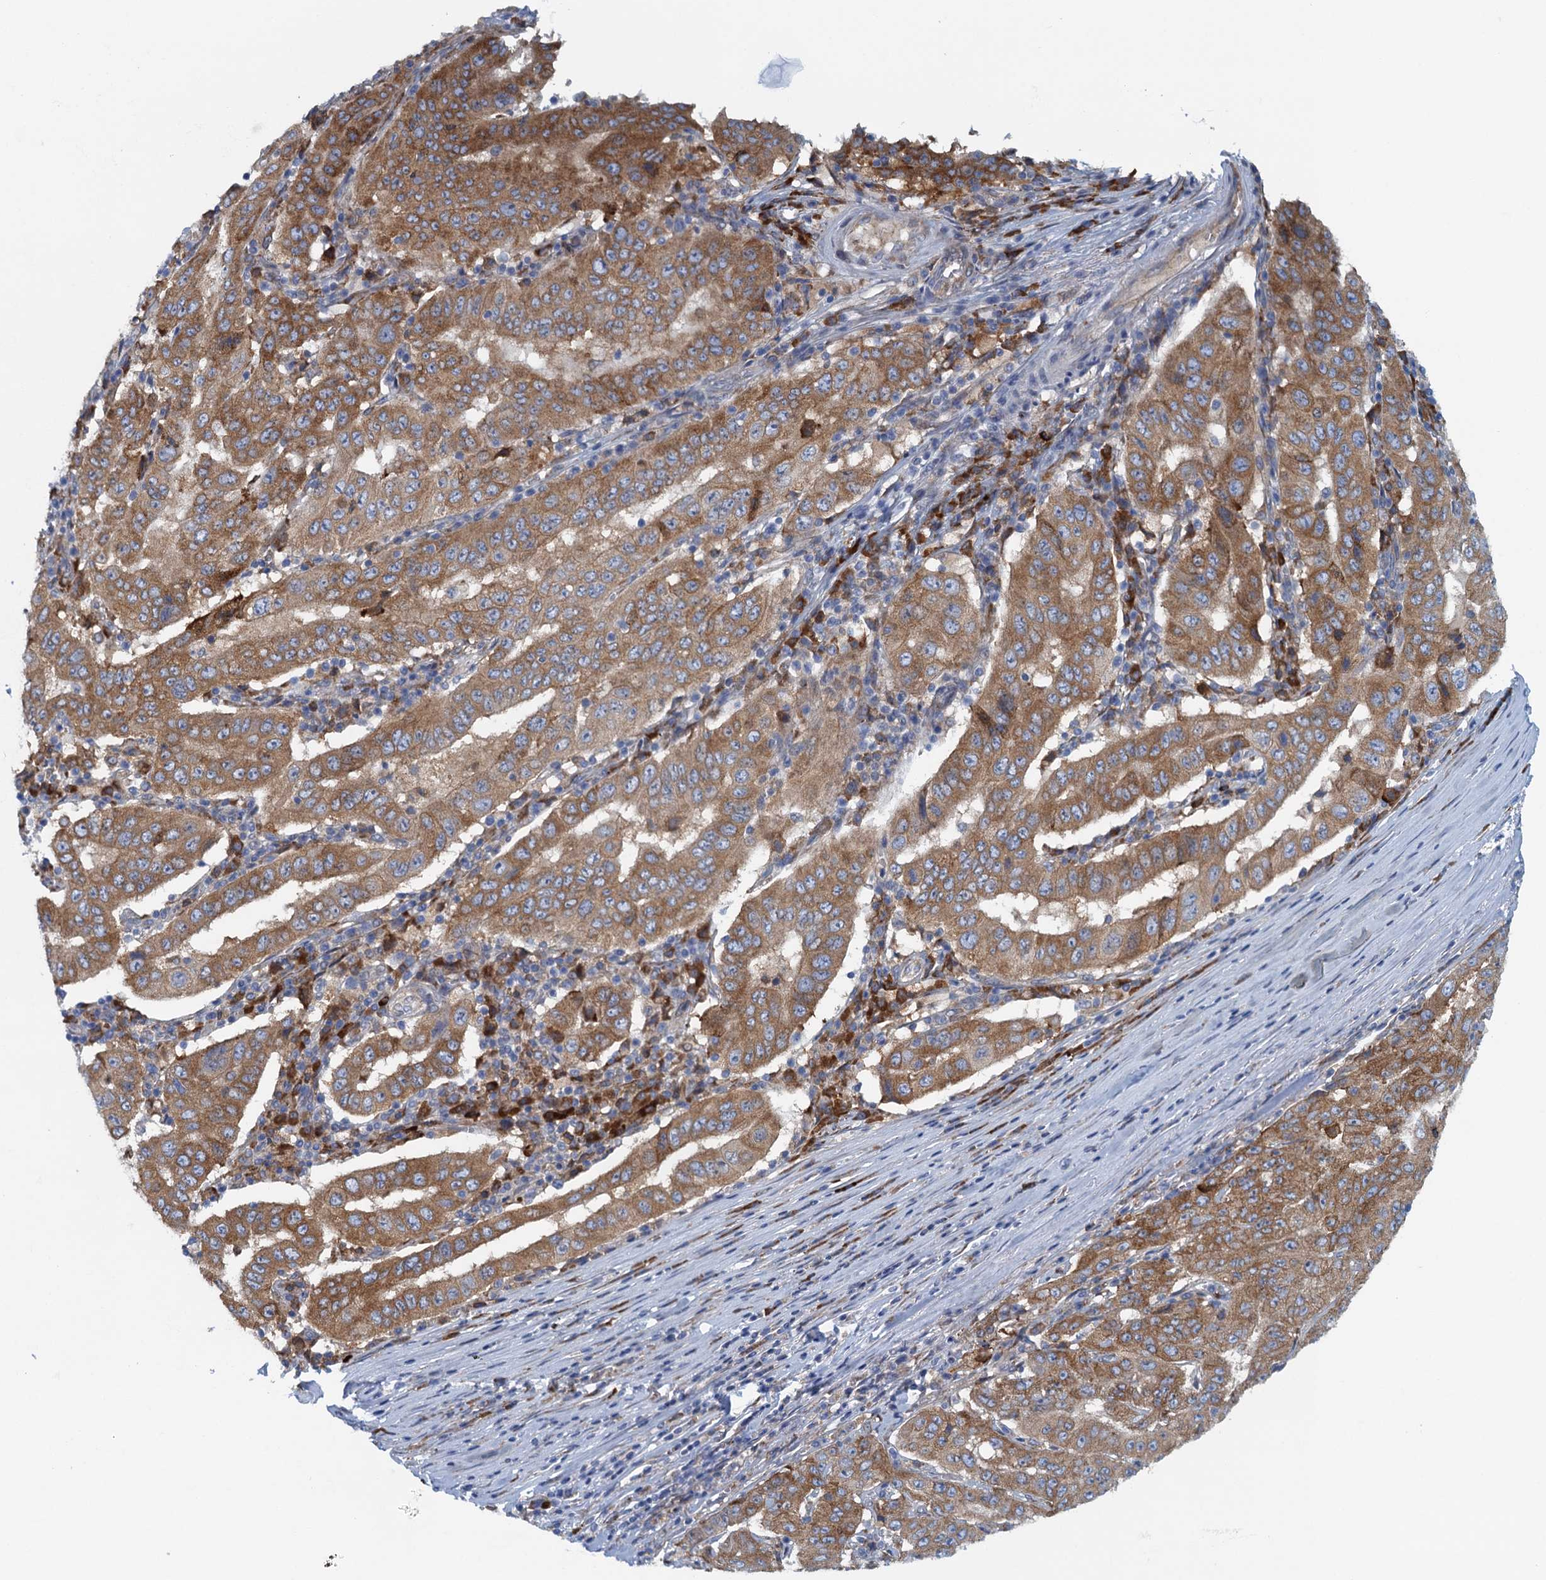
{"staining": {"intensity": "moderate", "quantity": ">75%", "location": "cytoplasmic/membranous"}, "tissue": "pancreatic cancer", "cell_type": "Tumor cells", "image_type": "cancer", "snomed": [{"axis": "morphology", "description": "Adenocarcinoma, NOS"}, {"axis": "topography", "description": "Pancreas"}], "caption": "Pancreatic cancer was stained to show a protein in brown. There is medium levels of moderate cytoplasmic/membranous positivity in about >75% of tumor cells.", "gene": "MYDGF", "patient": {"sex": "male", "age": 63}}